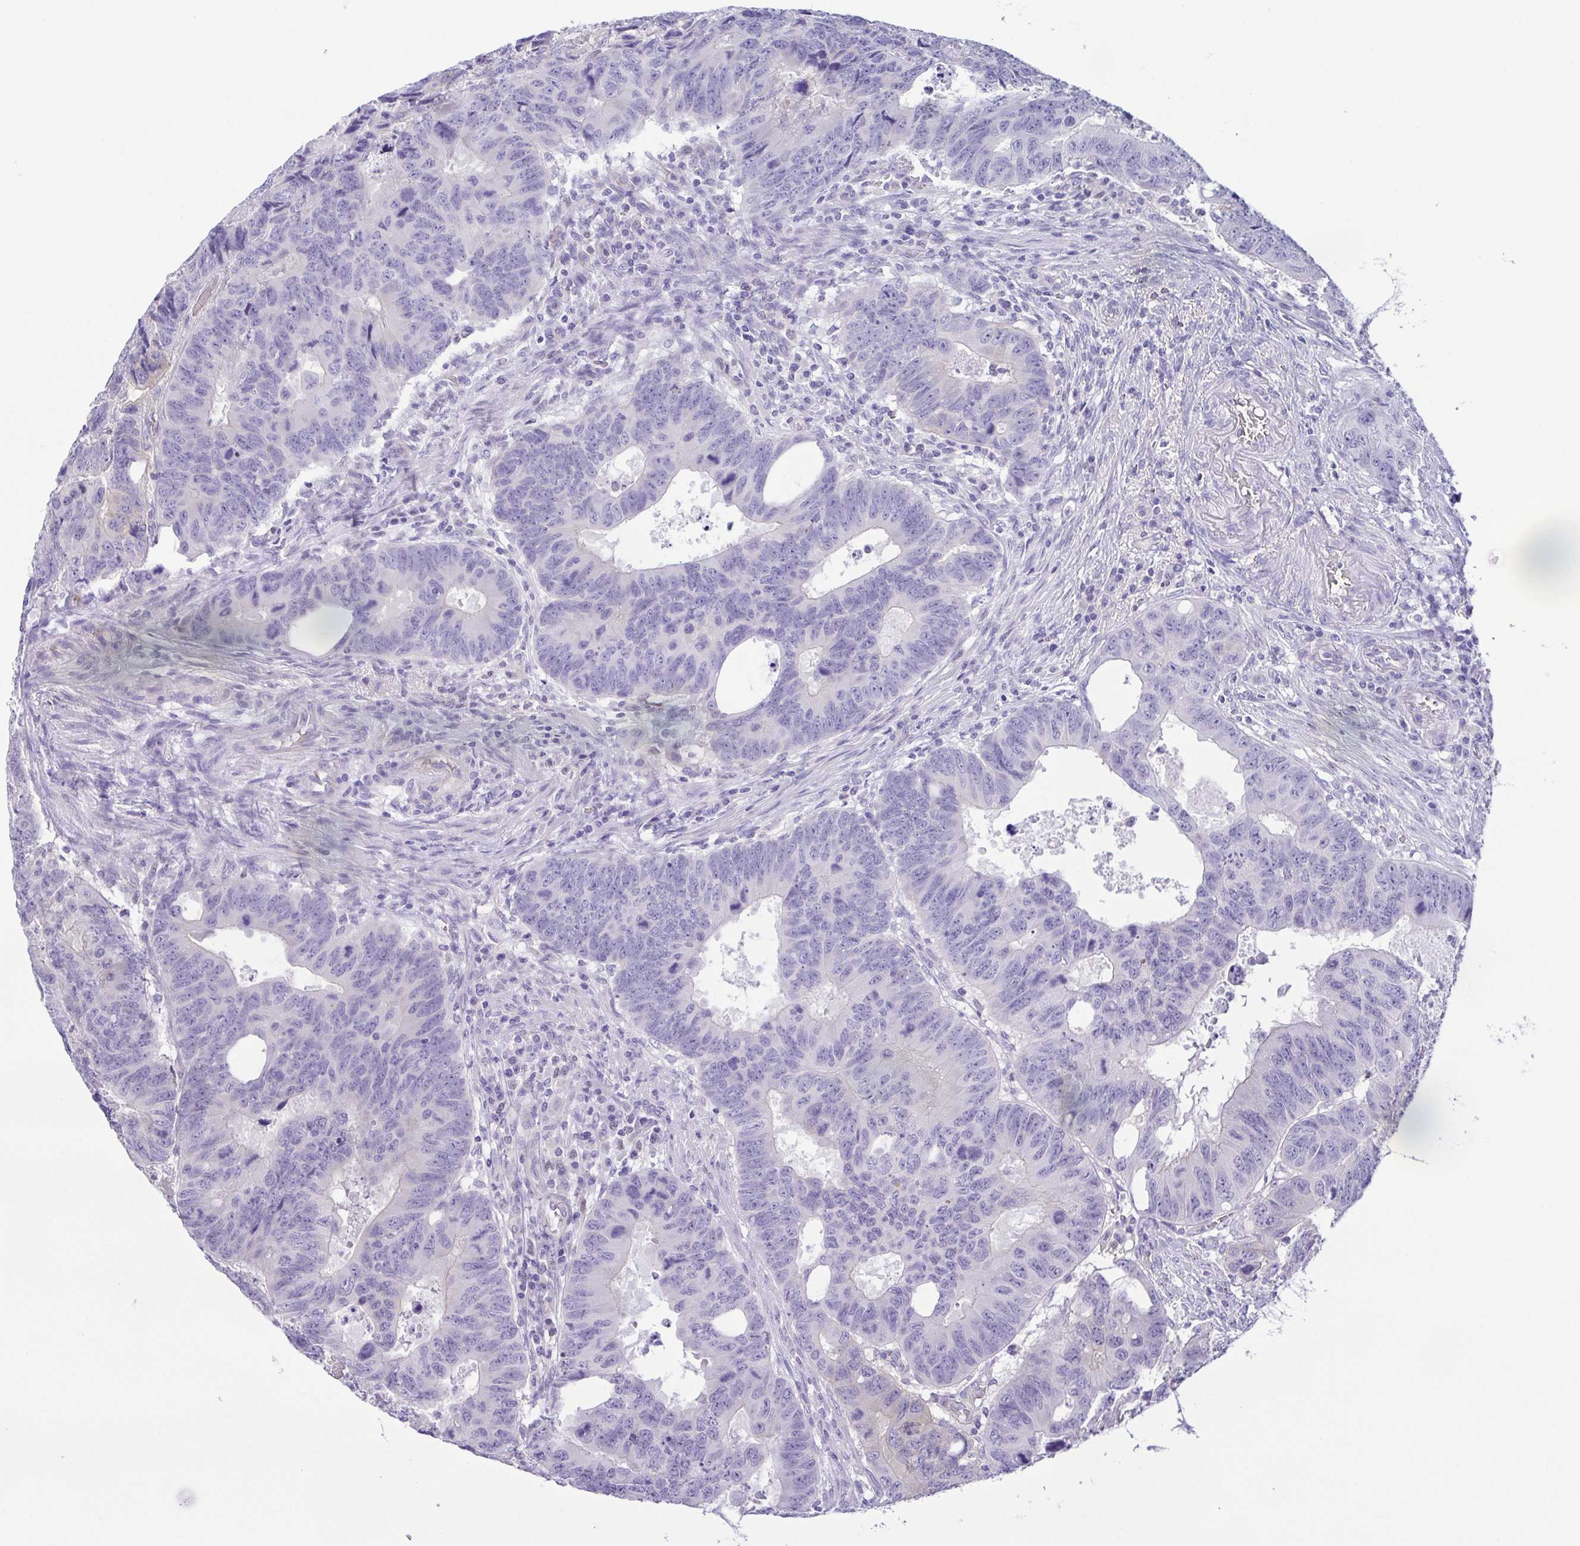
{"staining": {"intensity": "negative", "quantity": "none", "location": "none"}, "tissue": "colorectal cancer", "cell_type": "Tumor cells", "image_type": "cancer", "snomed": [{"axis": "morphology", "description": "Adenocarcinoma, NOS"}, {"axis": "topography", "description": "Colon"}], "caption": "High power microscopy histopathology image of an immunohistochemistry photomicrograph of colorectal cancer, revealing no significant expression in tumor cells.", "gene": "EPB42", "patient": {"sex": "male", "age": 62}}